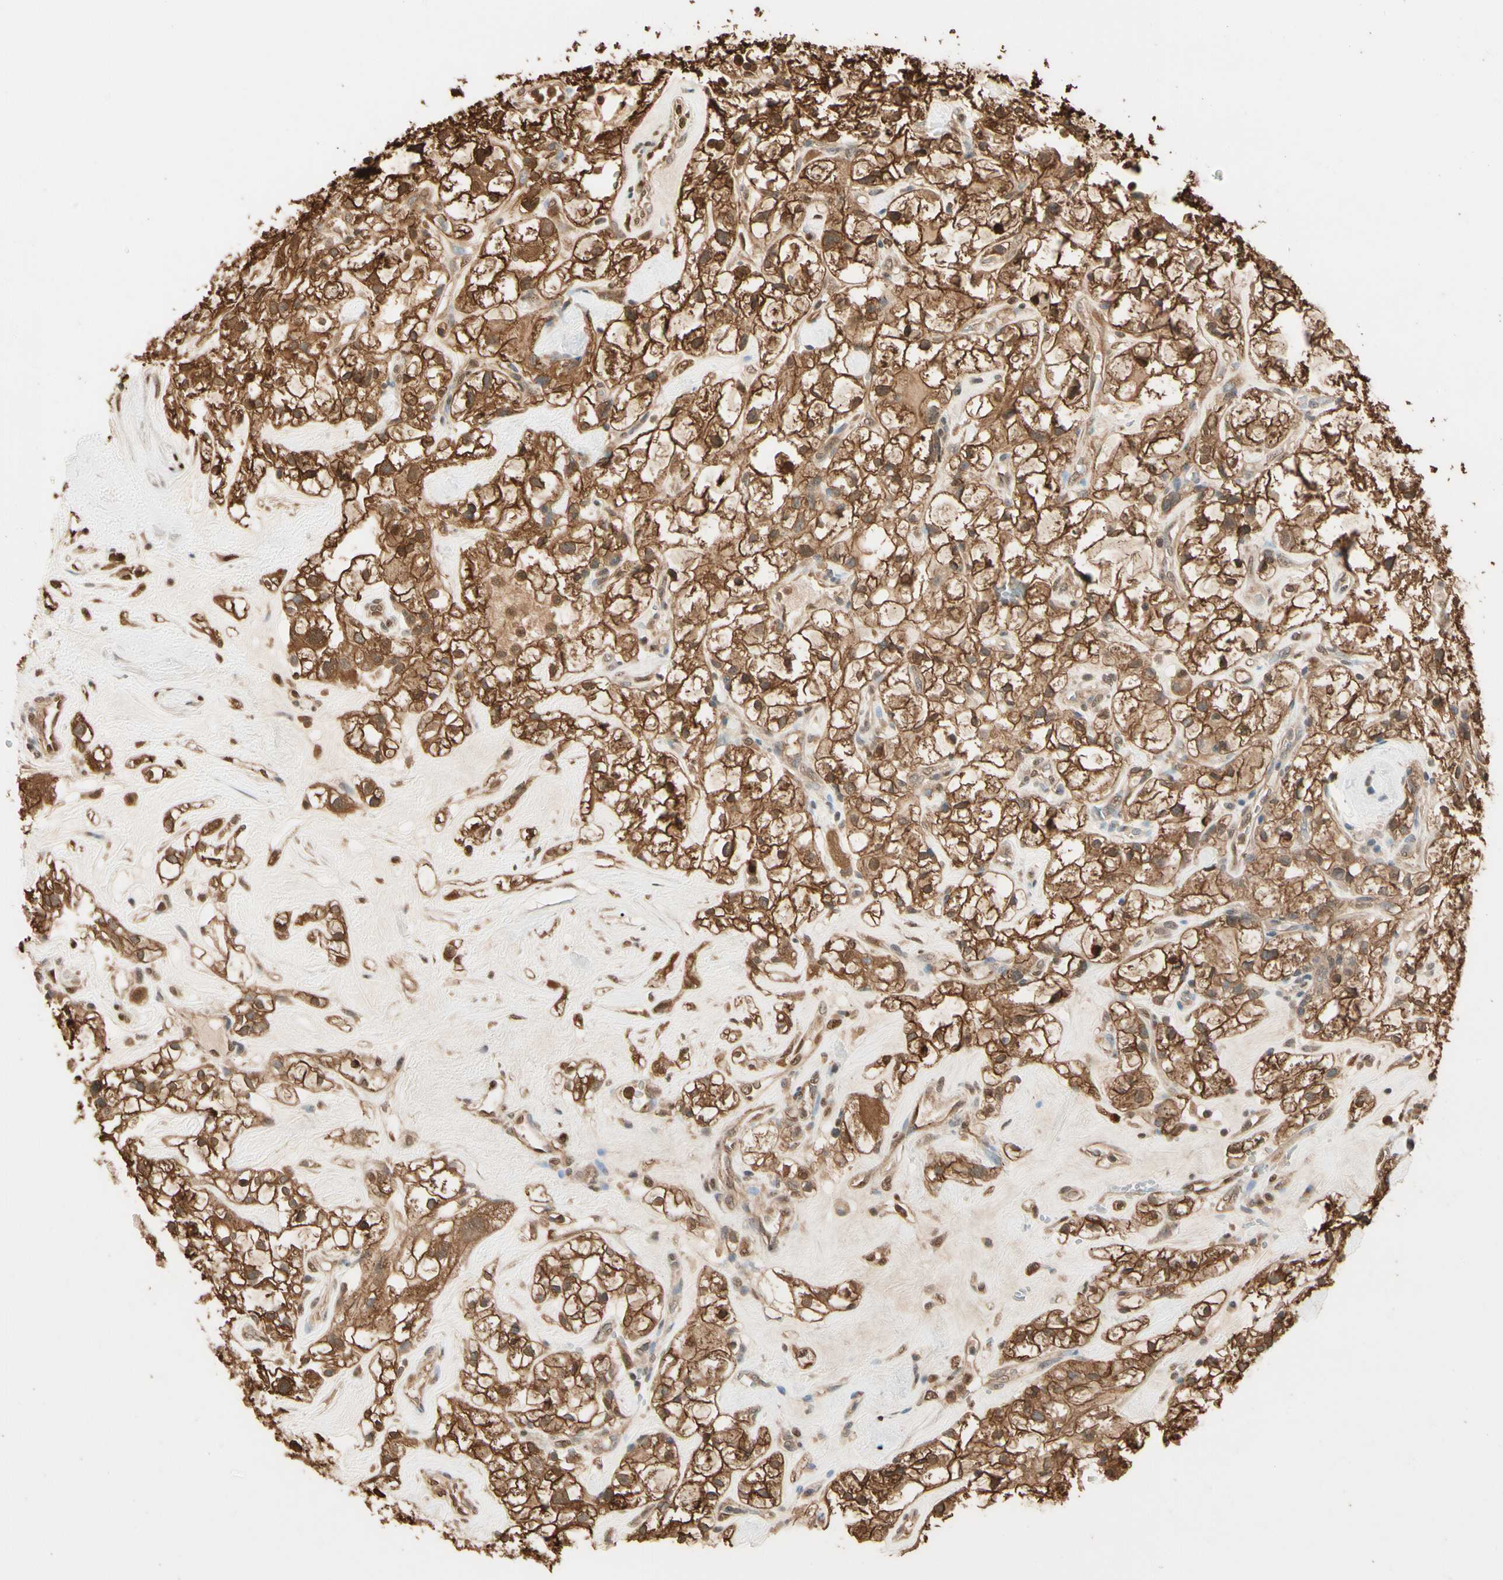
{"staining": {"intensity": "moderate", "quantity": ">75%", "location": "cytoplasmic/membranous,nuclear"}, "tissue": "renal cancer", "cell_type": "Tumor cells", "image_type": "cancer", "snomed": [{"axis": "morphology", "description": "Adenocarcinoma, NOS"}, {"axis": "topography", "description": "Kidney"}], "caption": "DAB immunohistochemical staining of adenocarcinoma (renal) shows moderate cytoplasmic/membranous and nuclear protein positivity in about >75% of tumor cells. (Stains: DAB in brown, nuclei in blue, Microscopy: brightfield microscopy at high magnification).", "gene": "PNCK", "patient": {"sex": "female", "age": 60}}